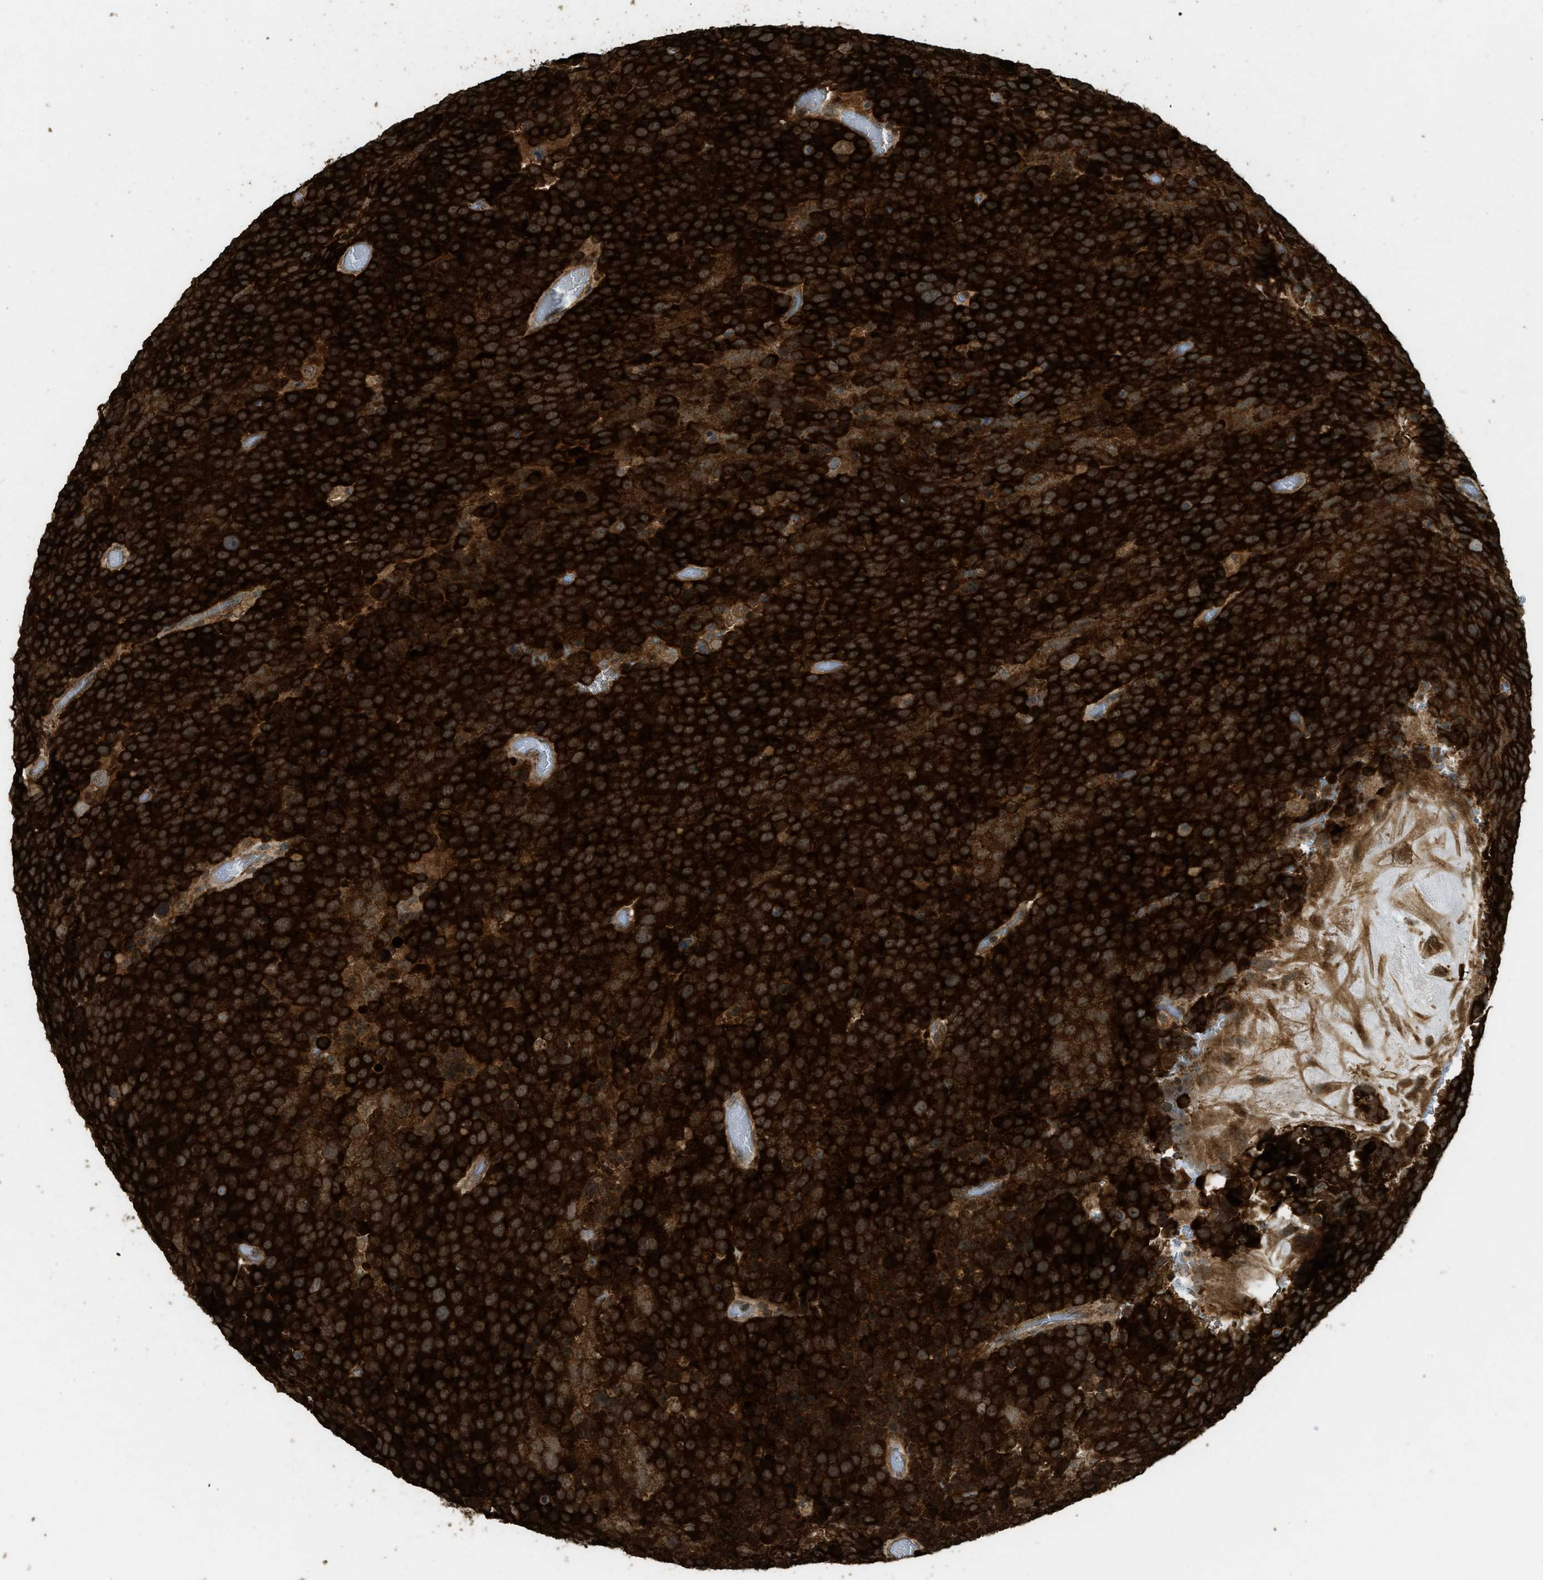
{"staining": {"intensity": "strong", "quantity": ">75%", "location": "cytoplasmic/membranous"}, "tissue": "testis cancer", "cell_type": "Tumor cells", "image_type": "cancer", "snomed": [{"axis": "morphology", "description": "Seminoma, NOS"}, {"axis": "topography", "description": "Testis"}], "caption": "Protein analysis of testis seminoma tissue displays strong cytoplasmic/membranous expression in approximately >75% of tumor cells.", "gene": "CTPS1", "patient": {"sex": "male", "age": 71}}